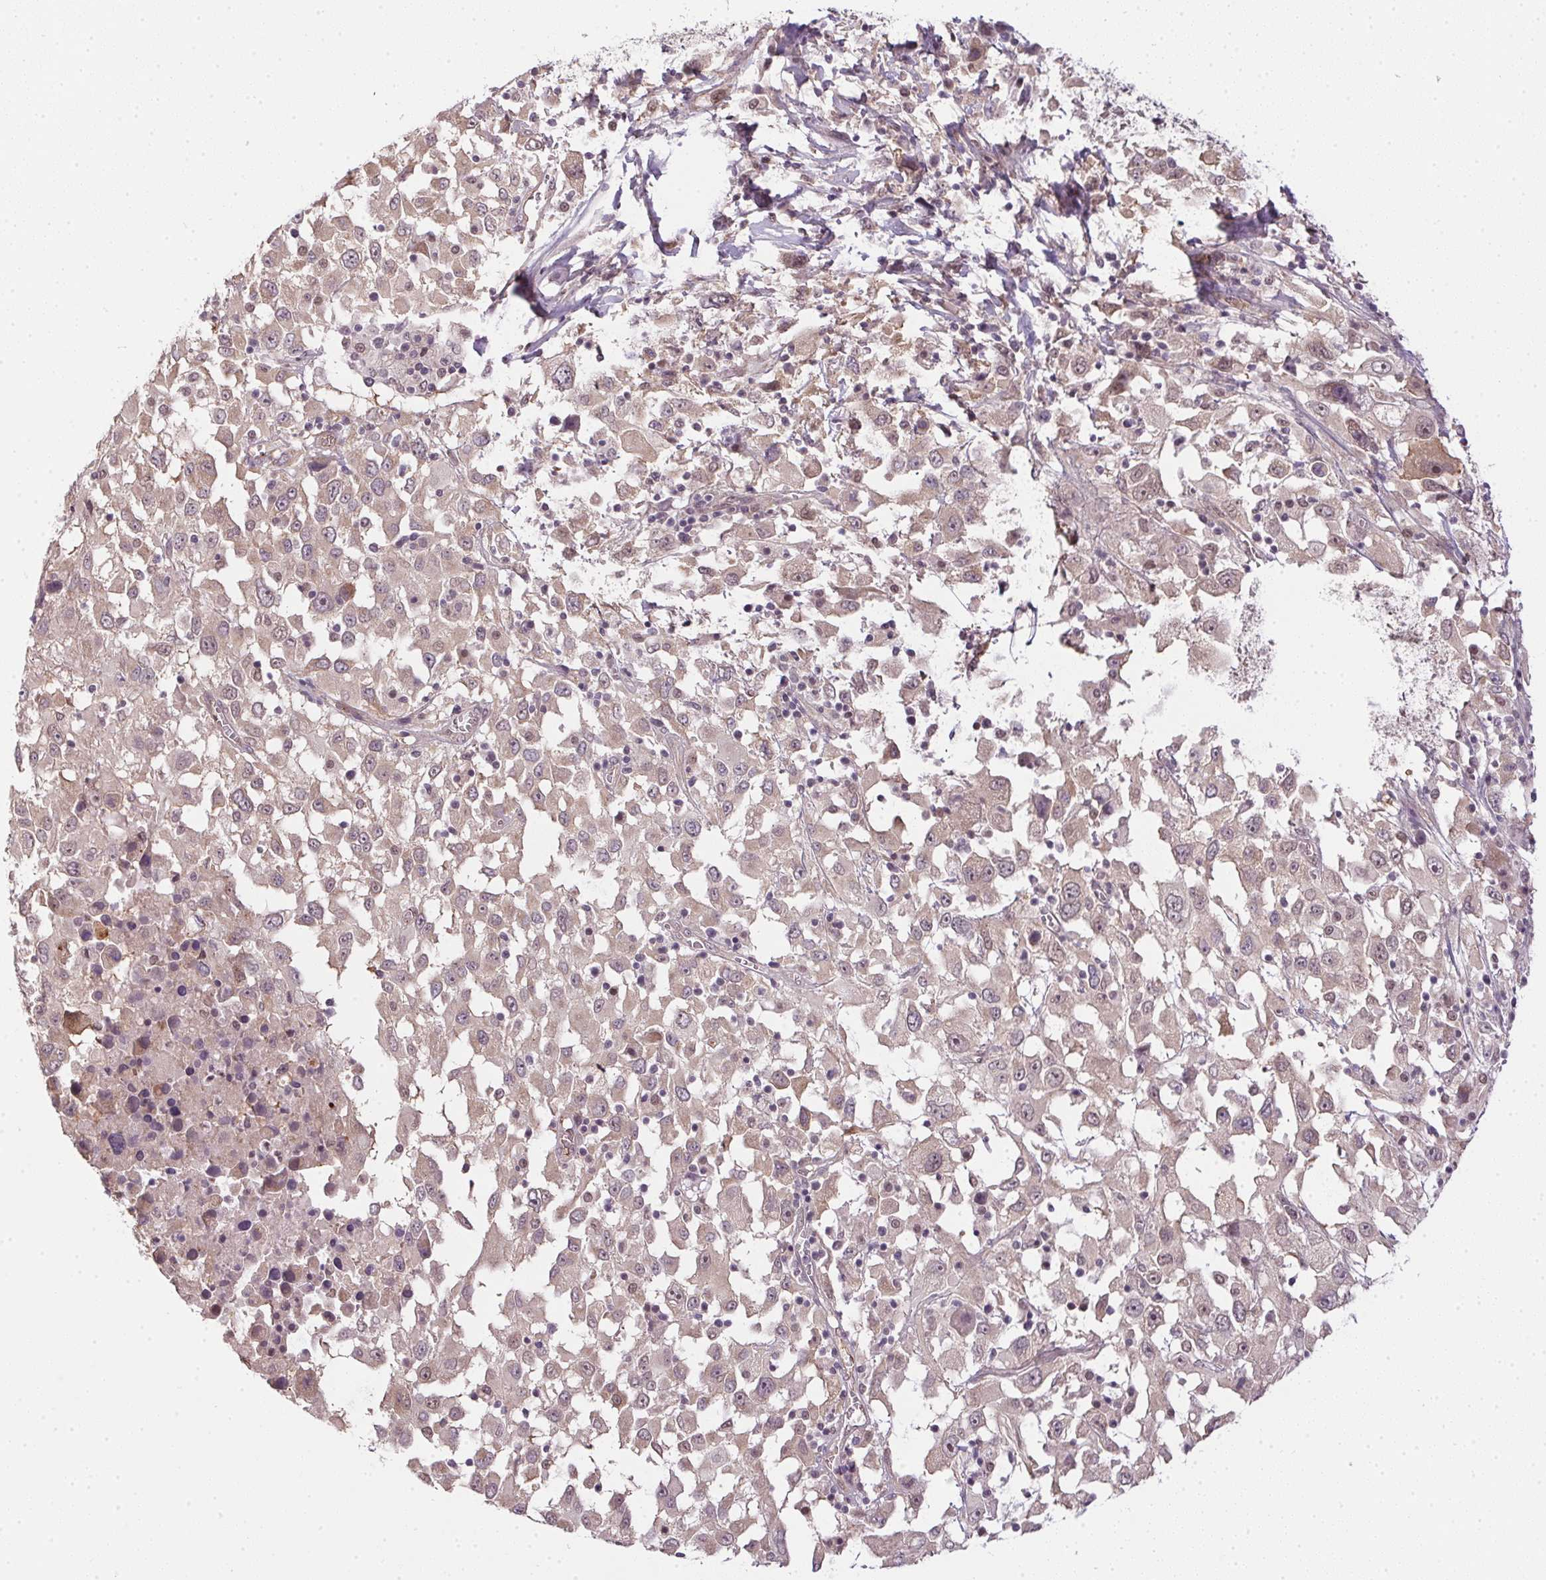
{"staining": {"intensity": "weak", "quantity": "<25%", "location": "nuclear"}, "tissue": "melanoma", "cell_type": "Tumor cells", "image_type": "cancer", "snomed": [{"axis": "morphology", "description": "Malignant melanoma, Metastatic site"}, {"axis": "topography", "description": "Soft tissue"}], "caption": "This is an IHC image of human melanoma. There is no staining in tumor cells.", "gene": "CFAP92", "patient": {"sex": "male", "age": 50}}